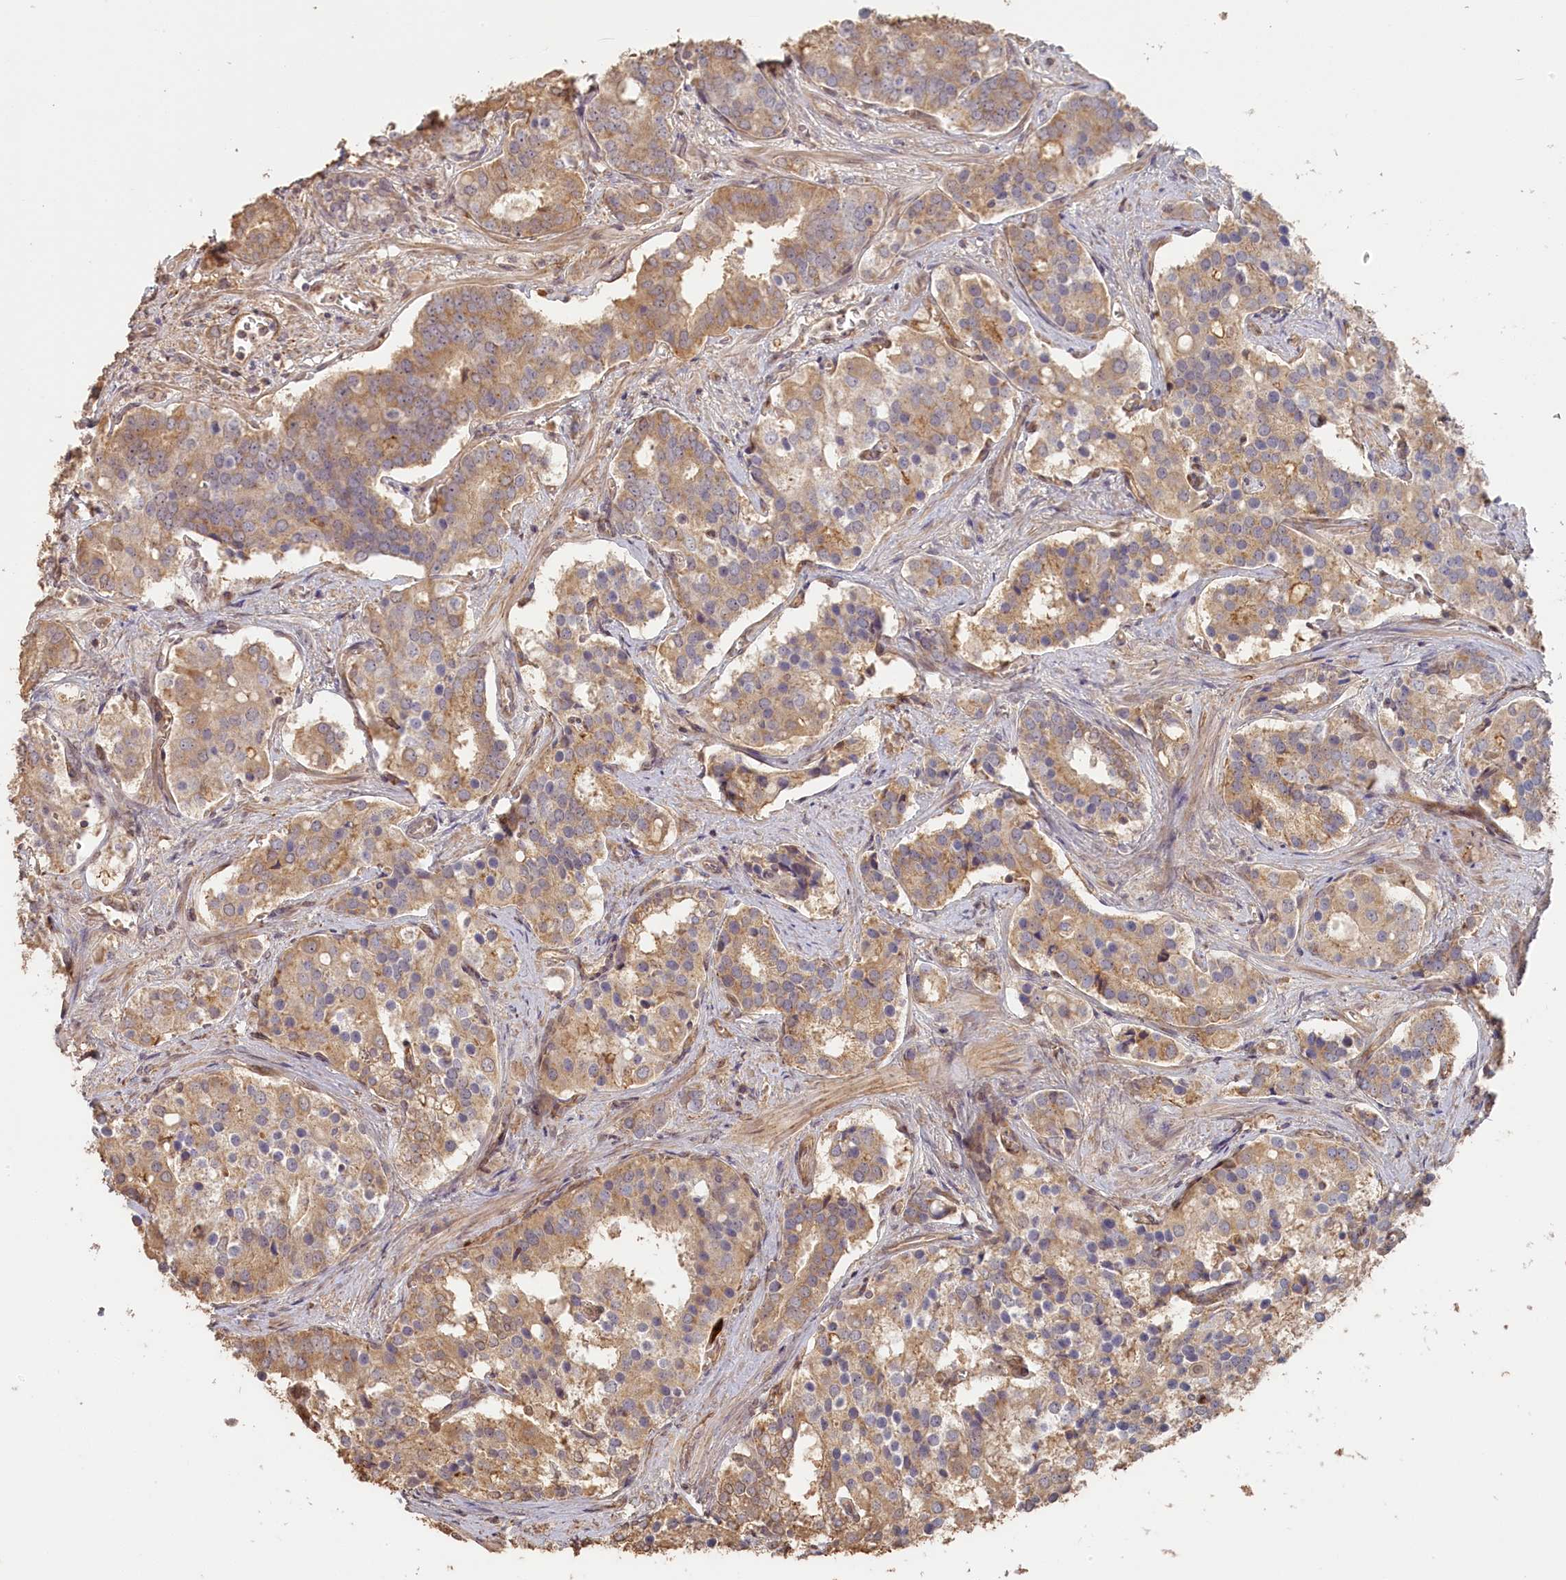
{"staining": {"intensity": "moderate", "quantity": ">75%", "location": "cytoplasmic/membranous"}, "tissue": "prostate cancer", "cell_type": "Tumor cells", "image_type": "cancer", "snomed": [{"axis": "morphology", "description": "Adenocarcinoma, High grade"}, {"axis": "topography", "description": "Prostate"}], "caption": "IHC staining of prostate adenocarcinoma (high-grade), which reveals medium levels of moderate cytoplasmic/membranous positivity in approximately >75% of tumor cells indicating moderate cytoplasmic/membranous protein staining. The staining was performed using DAB (3,3'-diaminobenzidine) (brown) for protein detection and nuclei were counterstained in hematoxylin (blue).", "gene": "STX16", "patient": {"sex": "male", "age": 67}}